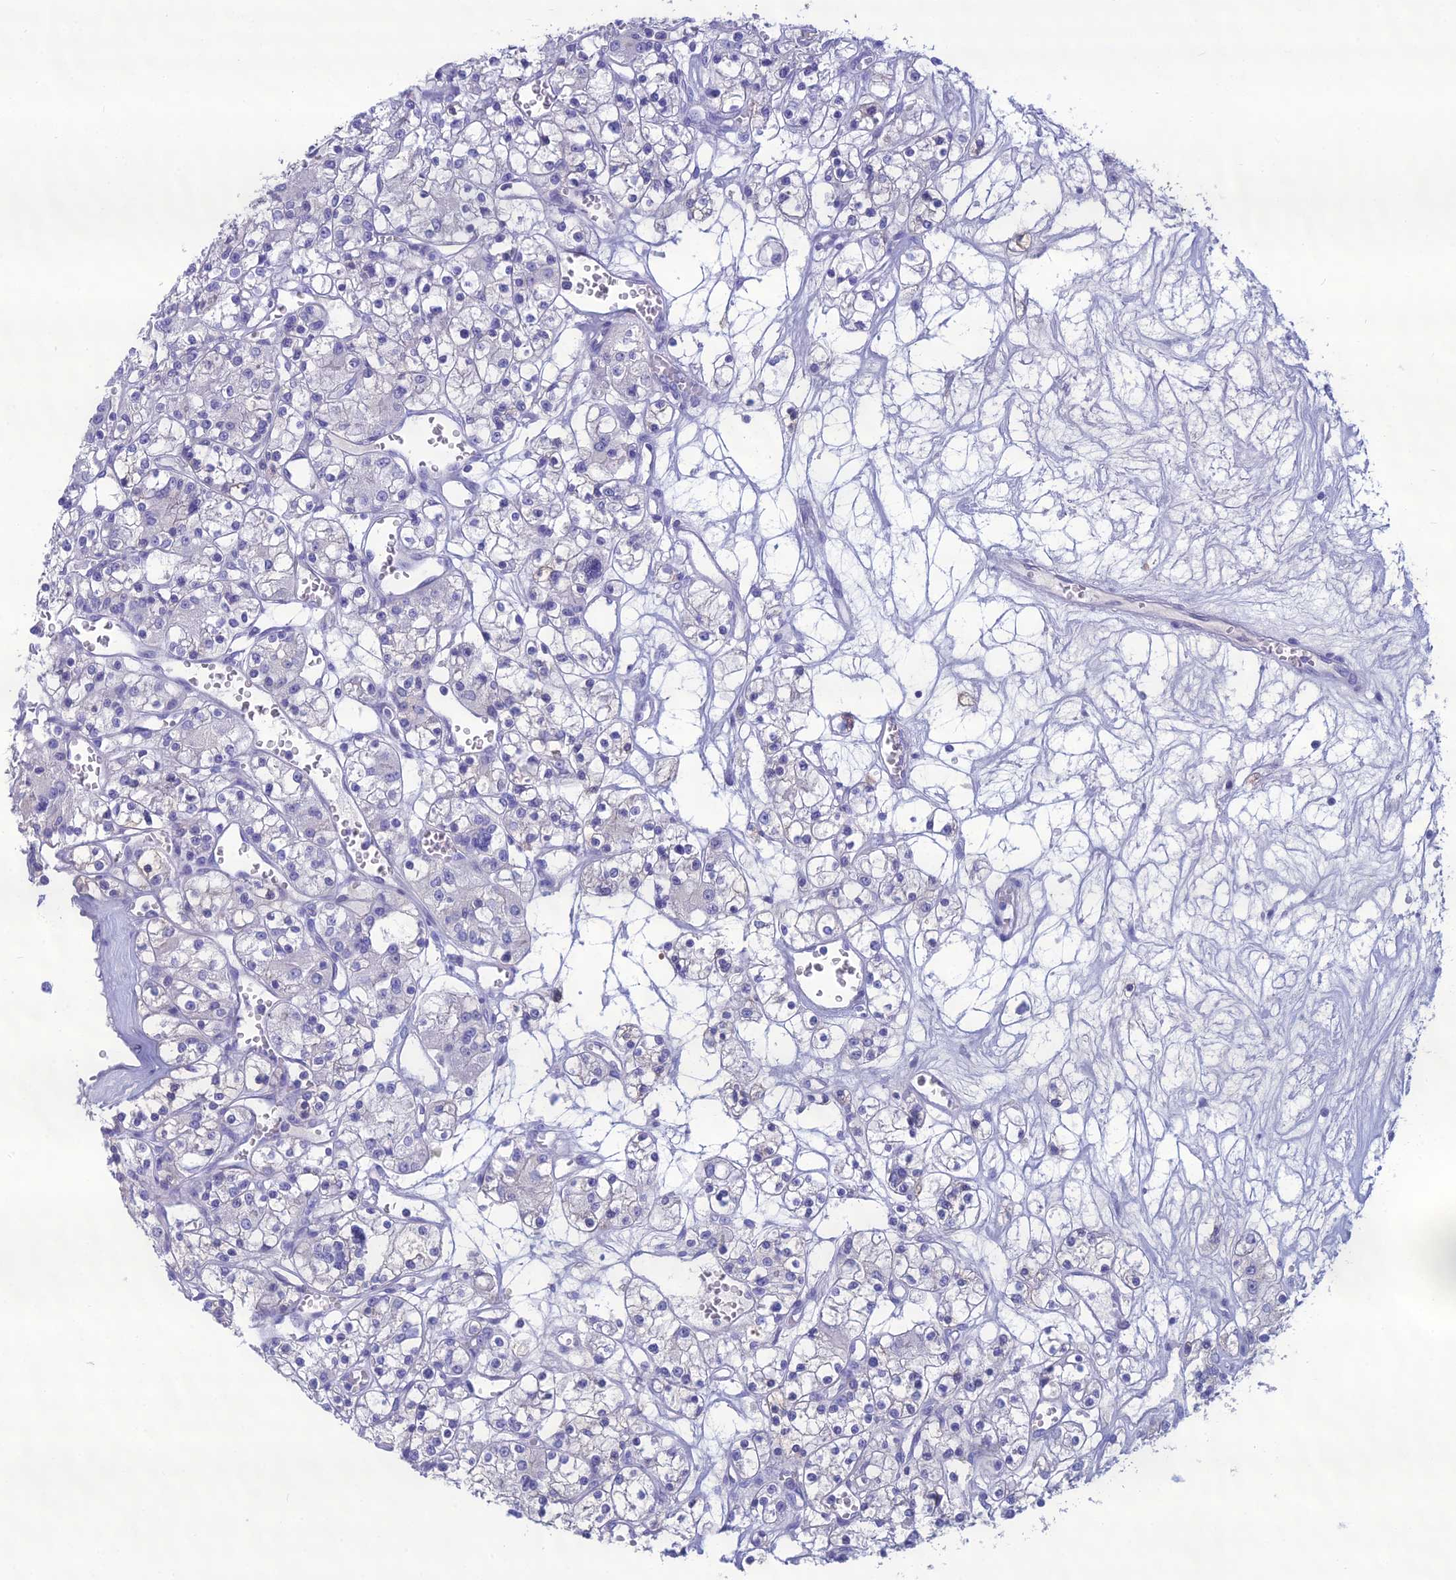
{"staining": {"intensity": "negative", "quantity": "none", "location": "none"}, "tissue": "renal cancer", "cell_type": "Tumor cells", "image_type": "cancer", "snomed": [{"axis": "morphology", "description": "Adenocarcinoma, NOS"}, {"axis": "topography", "description": "Kidney"}], "caption": "Immunohistochemistry (IHC) of human renal cancer reveals no staining in tumor cells.", "gene": "CRB2", "patient": {"sex": "female", "age": 59}}